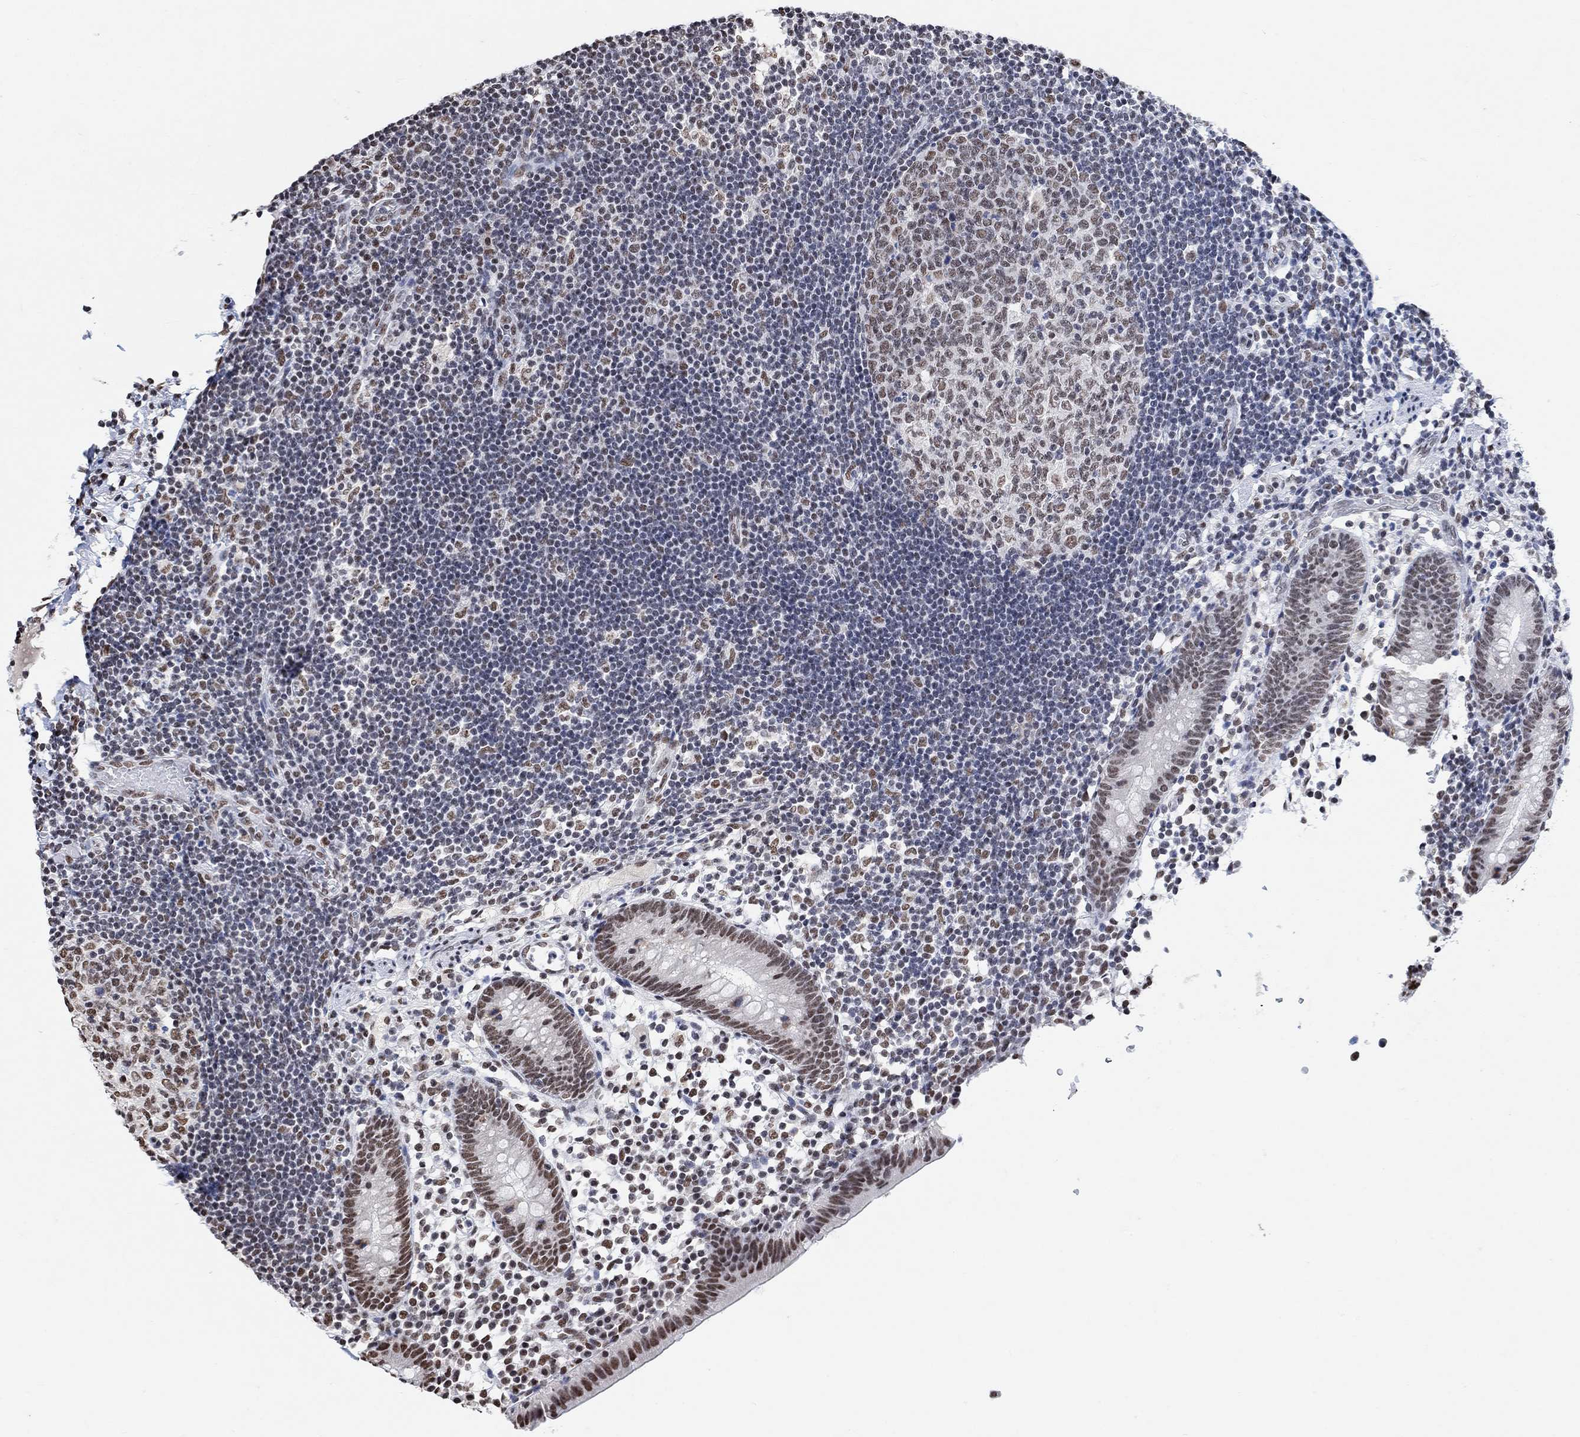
{"staining": {"intensity": "moderate", "quantity": "25%-75%", "location": "nuclear"}, "tissue": "appendix", "cell_type": "Glandular cells", "image_type": "normal", "snomed": [{"axis": "morphology", "description": "Normal tissue, NOS"}, {"axis": "topography", "description": "Appendix"}], "caption": "This image demonstrates unremarkable appendix stained with immunohistochemistry to label a protein in brown. The nuclear of glandular cells show moderate positivity for the protein. Nuclei are counter-stained blue.", "gene": "USP39", "patient": {"sex": "female", "age": 40}}